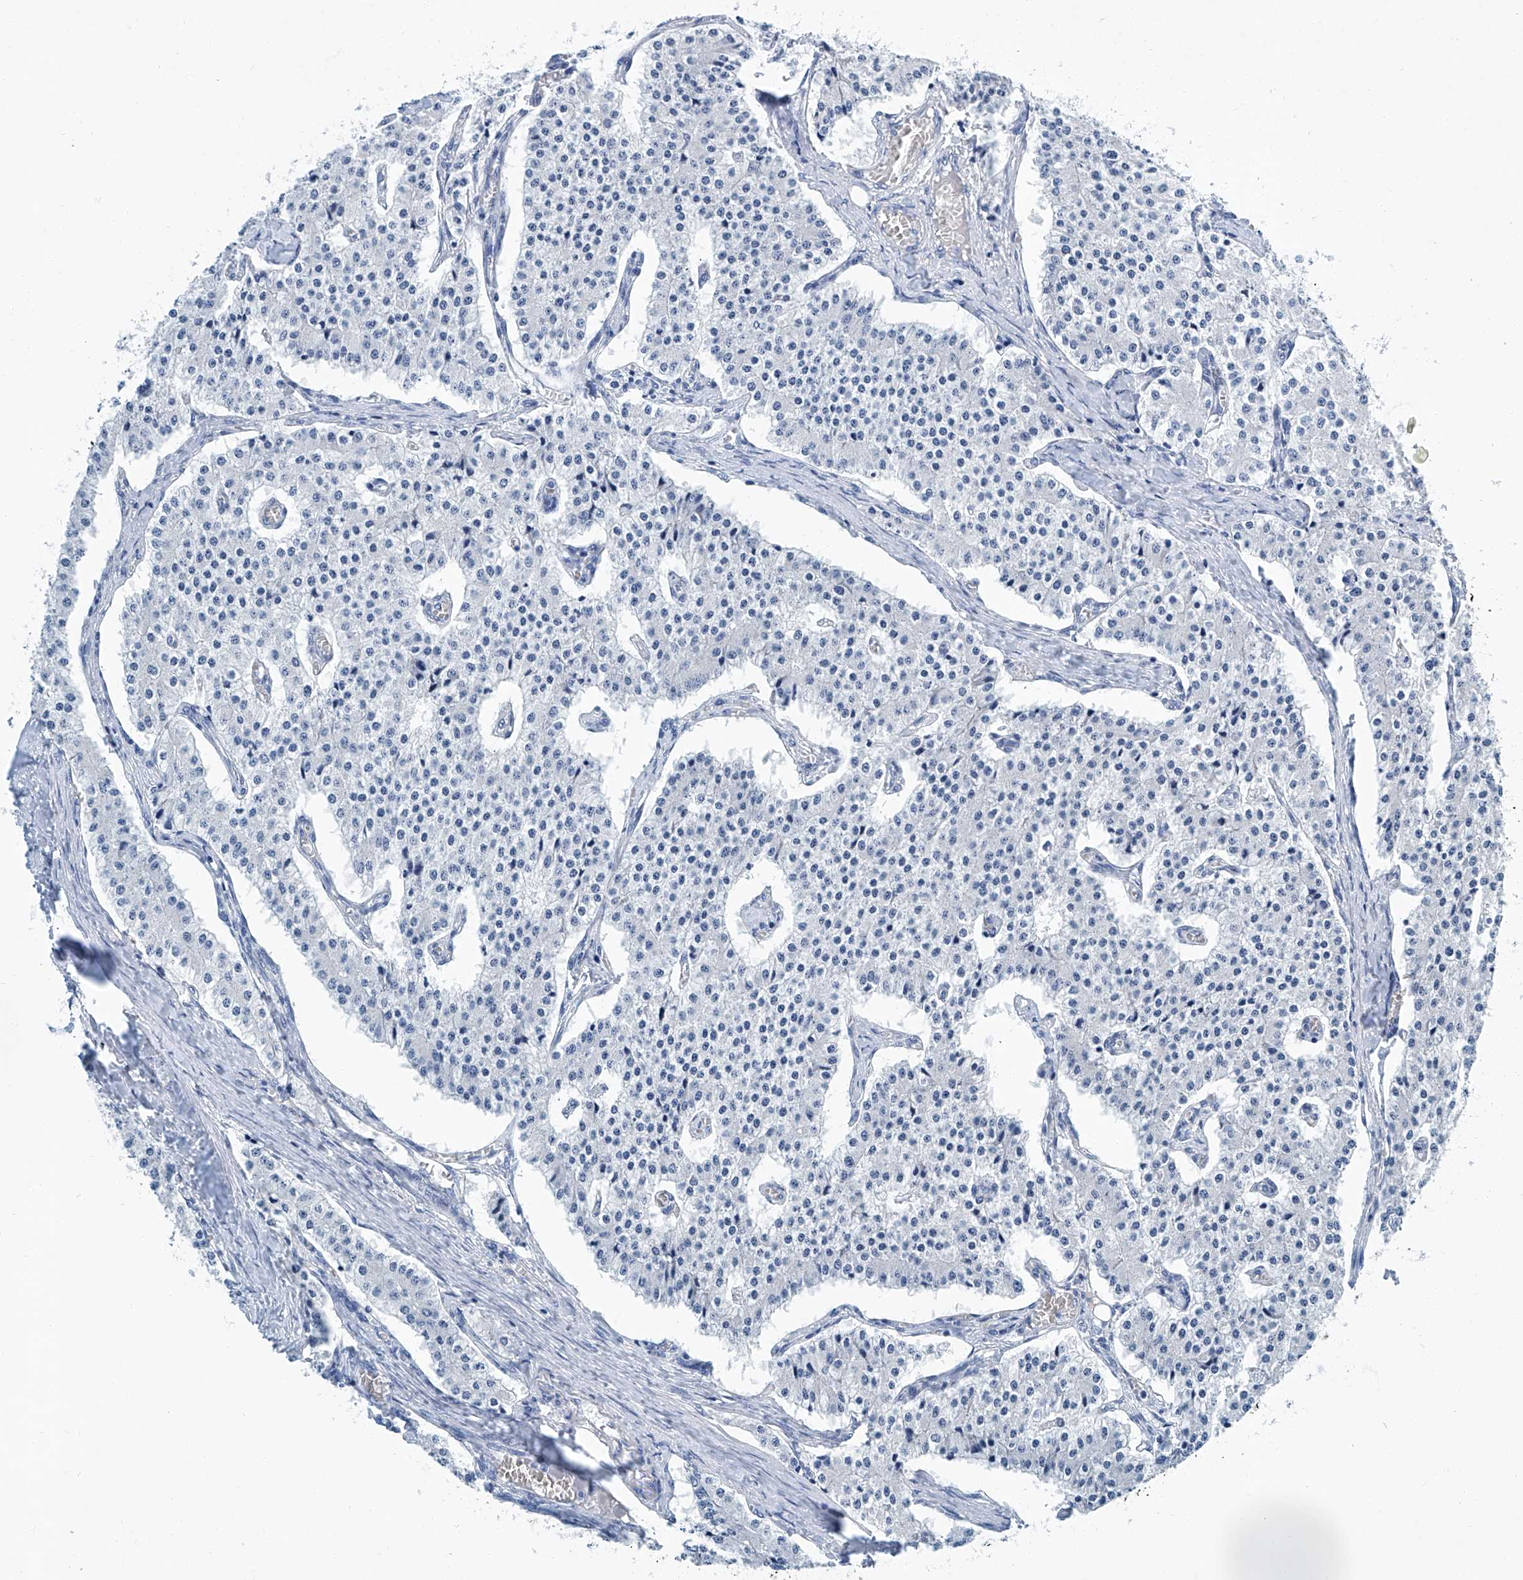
{"staining": {"intensity": "negative", "quantity": "none", "location": "none"}, "tissue": "carcinoid", "cell_type": "Tumor cells", "image_type": "cancer", "snomed": [{"axis": "morphology", "description": "Carcinoid, malignant, NOS"}, {"axis": "topography", "description": "Colon"}], "caption": "This image is of carcinoid stained with IHC to label a protein in brown with the nuclei are counter-stained blue. There is no positivity in tumor cells.", "gene": "CYP2A7", "patient": {"sex": "female", "age": 52}}